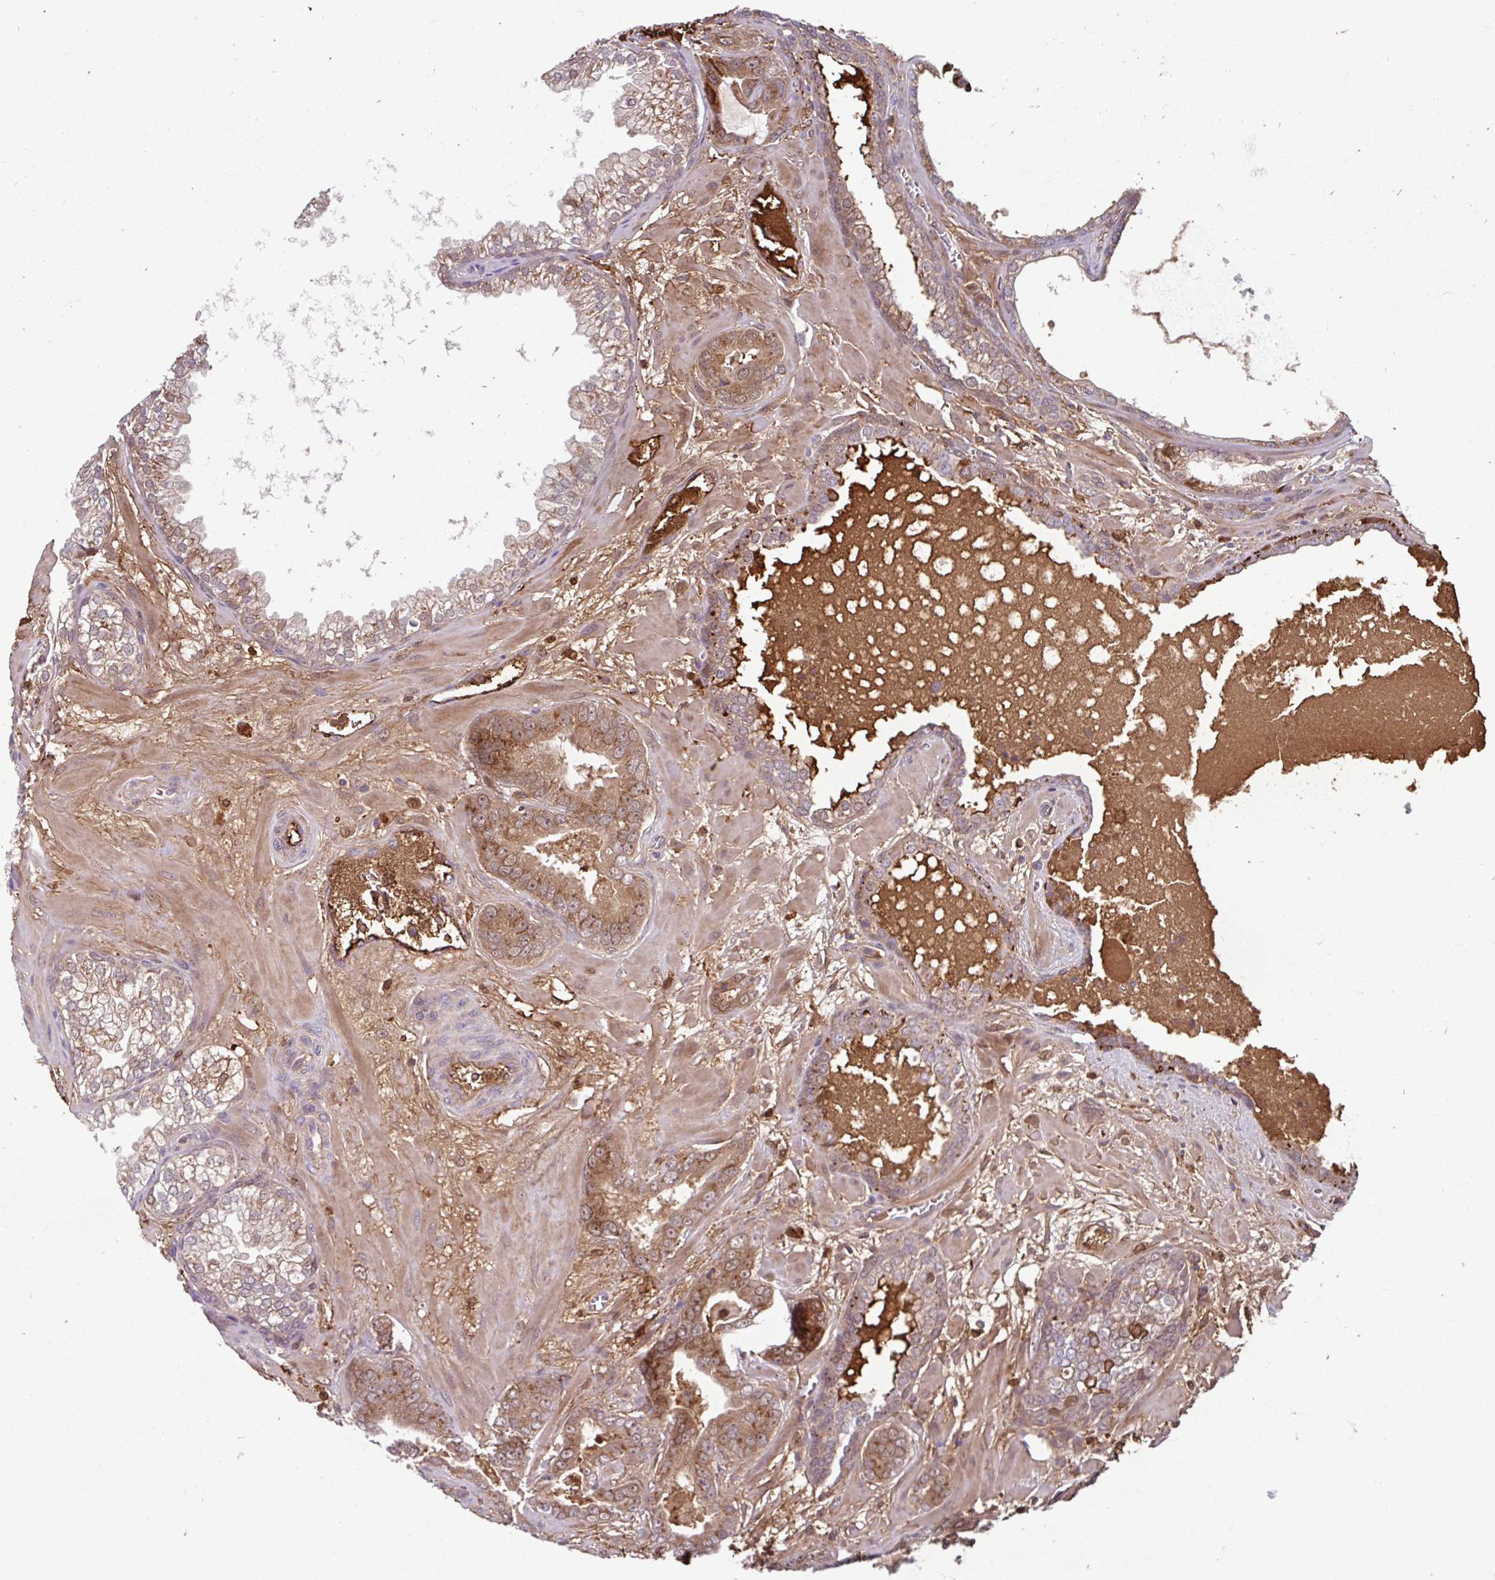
{"staining": {"intensity": "moderate", "quantity": ">75%", "location": "cytoplasmic/membranous,nuclear"}, "tissue": "prostate cancer", "cell_type": "Tumor cells", "image_type": "cancer", "snomed": [{"axis": "morphology", "description": "Adenocarcinoma, Low grade"}, {"axis": "topography", "description": "Prostate"}], "caption": "This histopathology image exhibits IHC staining of human adenocarcinoma (low-grade) (prostate), with medium moderate cytoplasmic/membranous and nuclear staining in about >75% of tumor cells.", "gene": "BLVRA", "patient": {"sex": "male", "age": 62}}